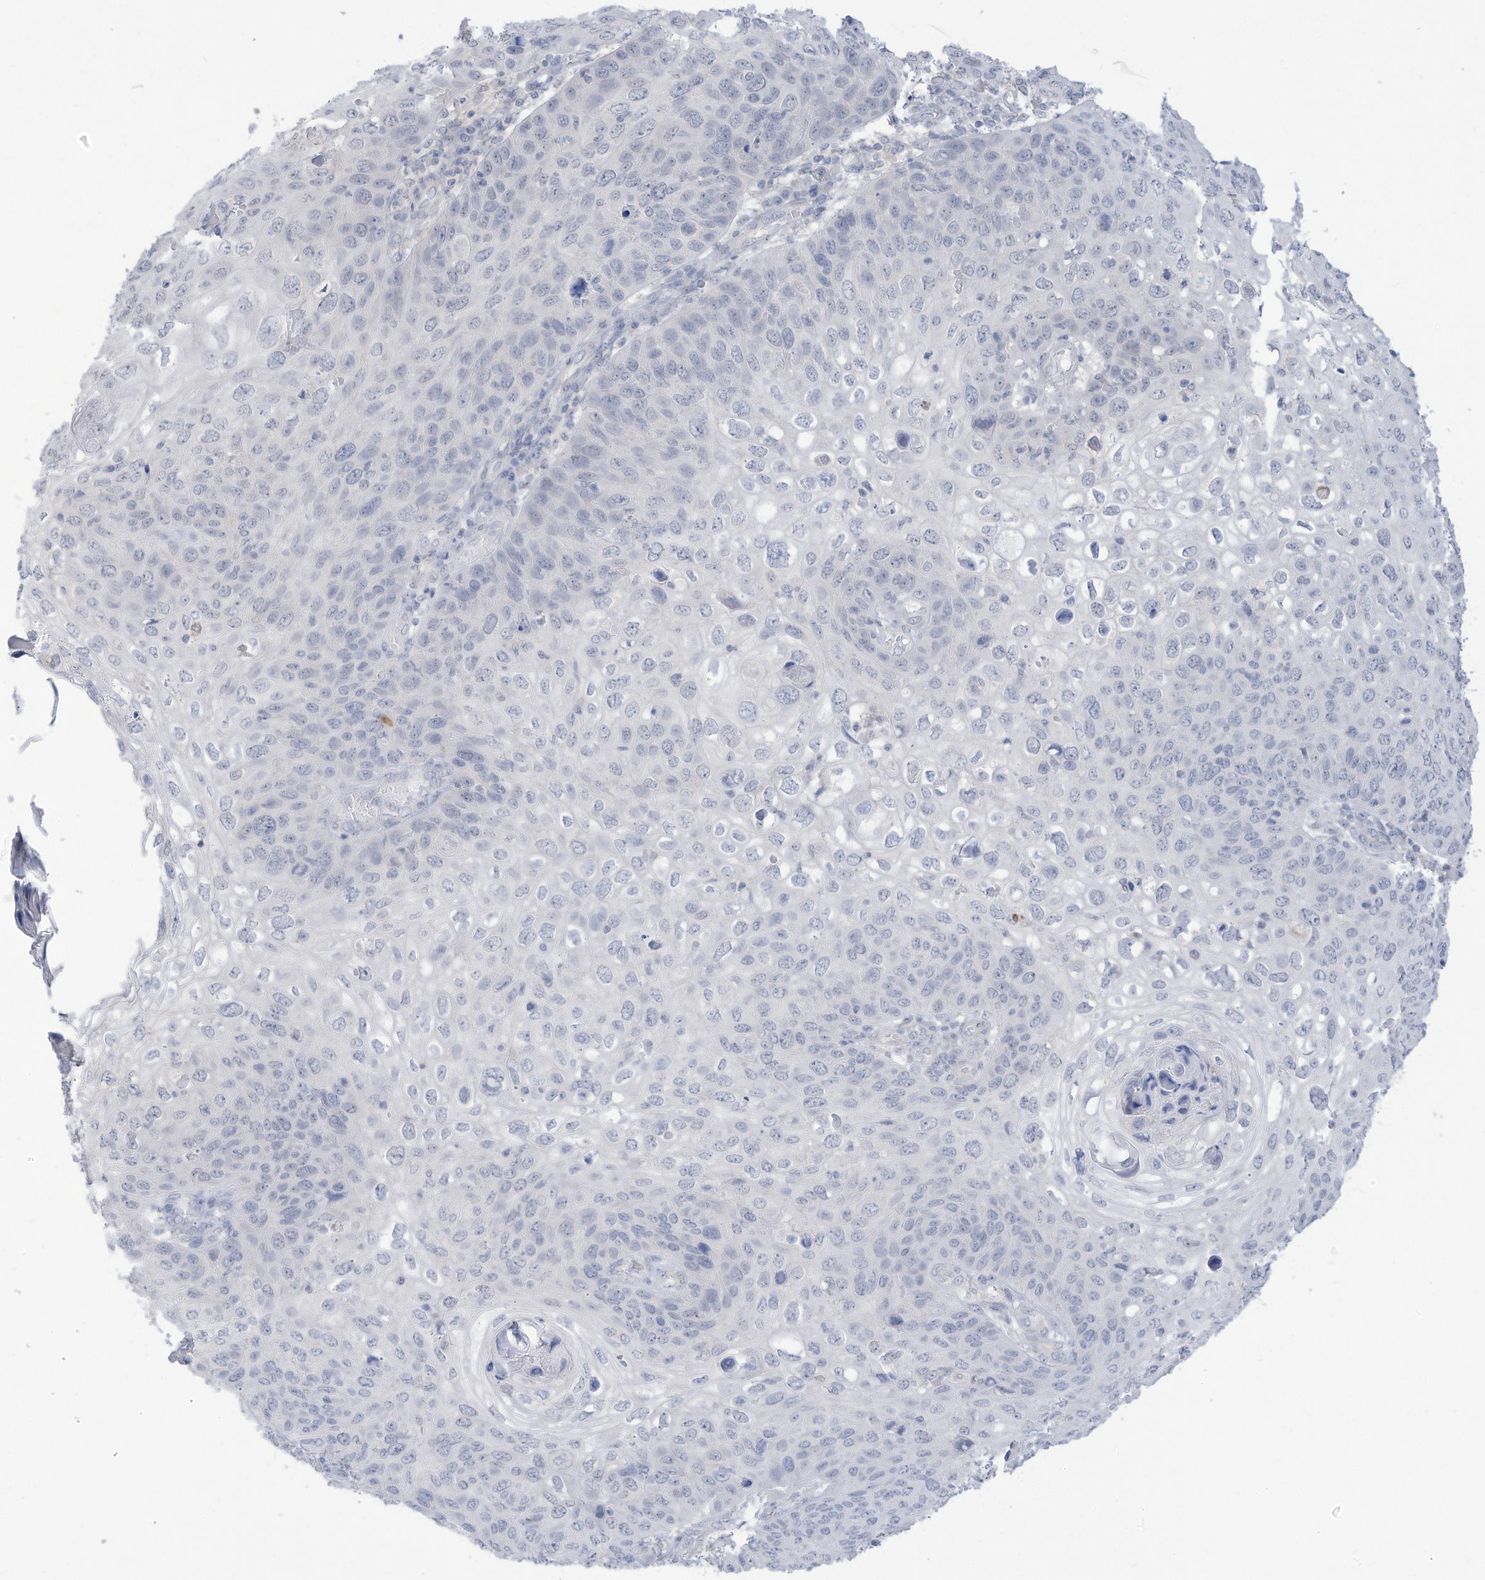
{"staining": {"intensity": "negative", "quantity": "none", "location": "none"}, "tissue": "skin cancer", "cell_type": "Tumor cells", "image_type": "cancer", "snomed": [{"axis": "morphology", "description": "Squamous cell carcinoma, NOS"}, {"axis": "topography", "description": "Skin"}], "caption": "This is an immunohistochemistry (IHC) micrograph of squamous cell carcinoma (skin). There is no positivity in tumor cells.", "gene": "OGT", "patient": {"sex": "female", "age": 90}}